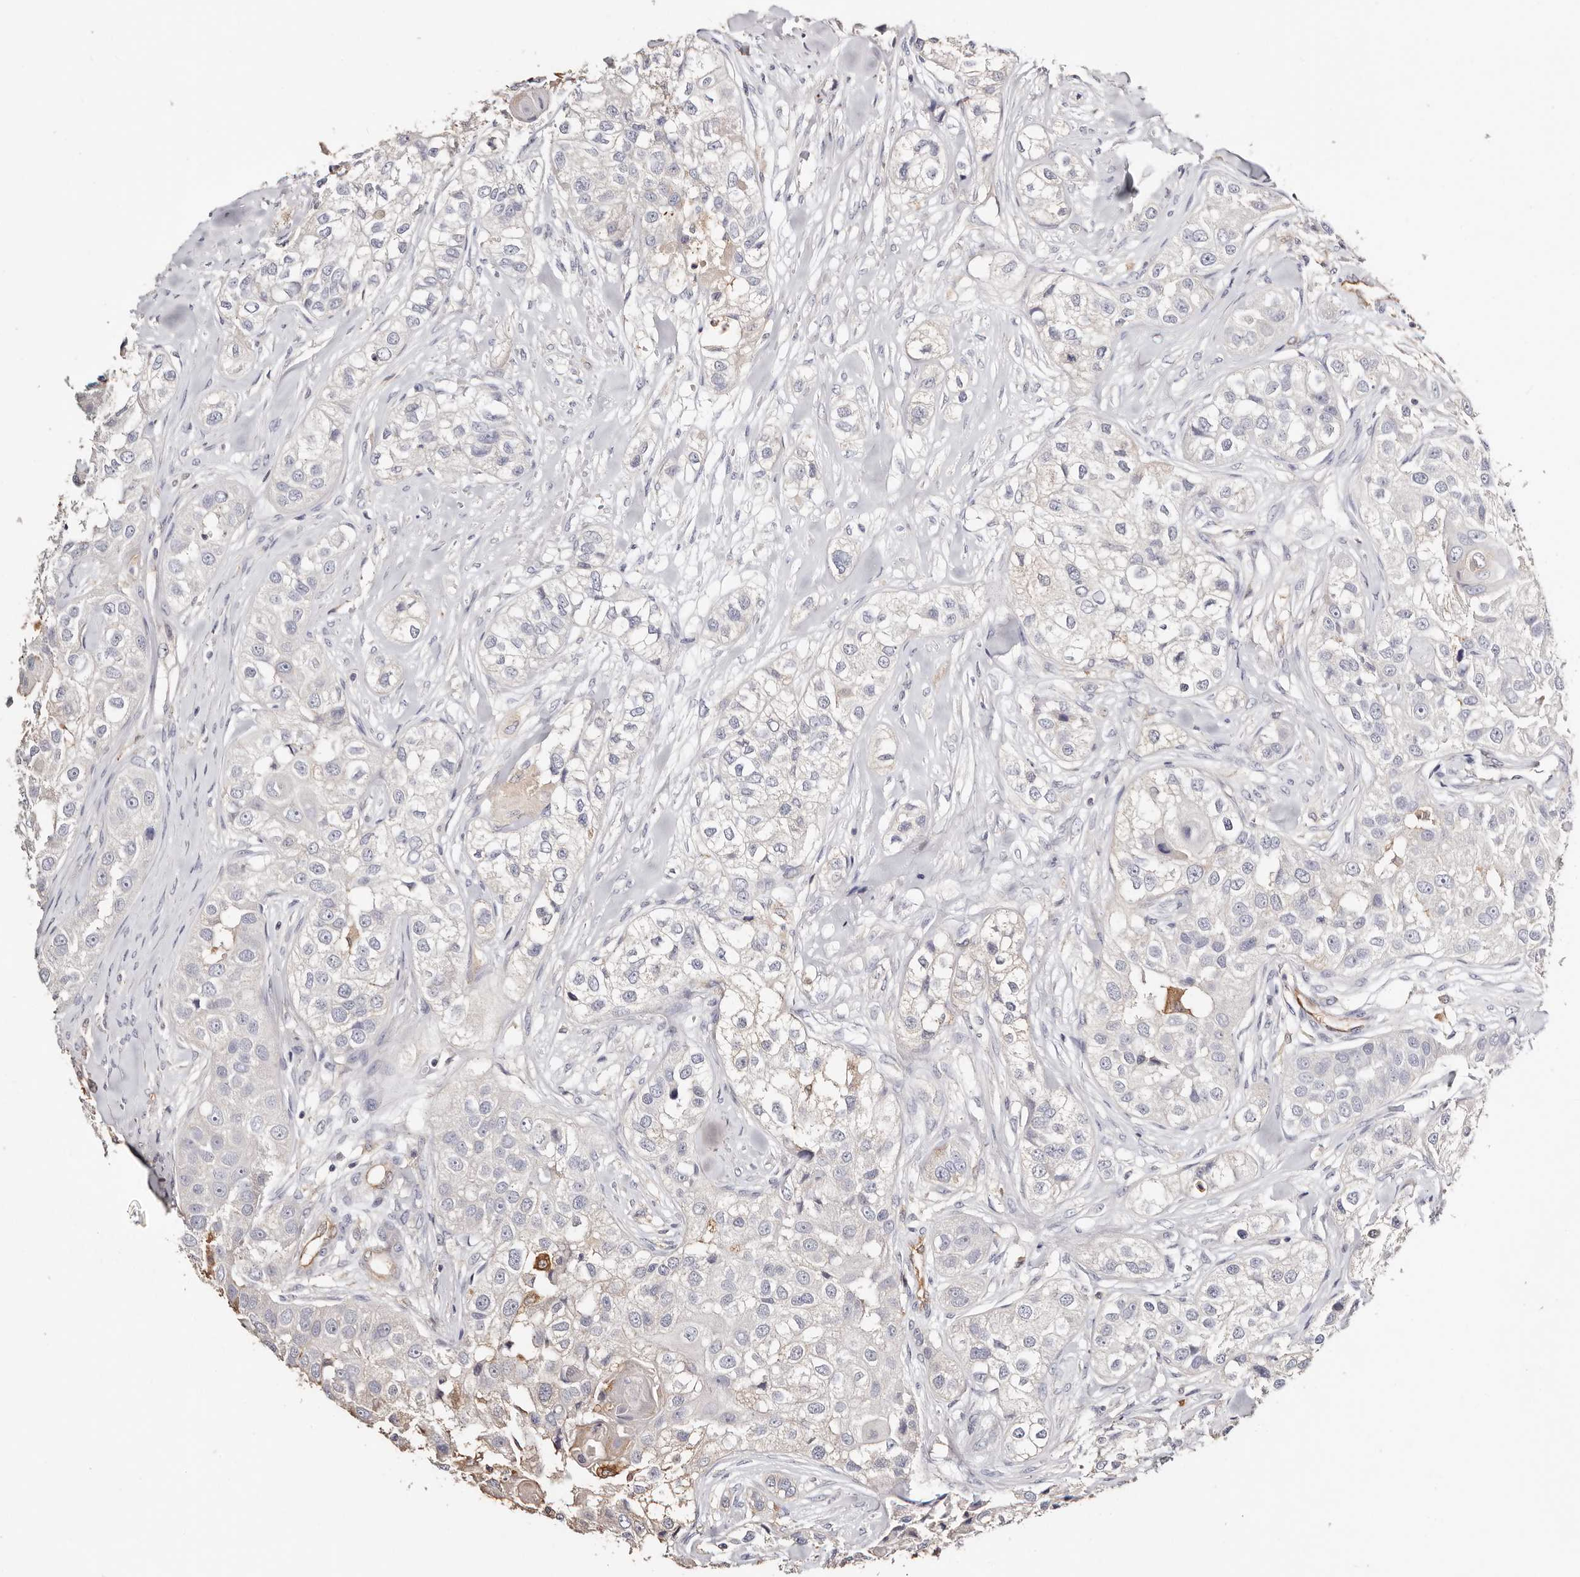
{"staining": {"intensity": "negative", "quantity": "none", "location": "none"}, "tissue": "head and neck cancer", "cell_type": "Tumor cells", "image_type": "cancer", "snomed": [{"axis": "morphology", "description": "Normal tissue, NOS"}, {"axis": "morphology", "description": "Squamous cell carcinoma, NOS"}, {"axis": "topography", "description": "Skeletal muscle"}, {"axis": "topography", "description": "Head-Neck"}], "caption": "The IHC photomicrograph has no significant expression in tumor cells of head and neck cancer tissue. Brightfield microscopy of IHC stained with DAB (3,3'-diaminobenzidine) (brown) and hematoxylin (blue), captured at high magnification.", "gene": "TGM2", "patient": {"sex": "male", "age": 51}}